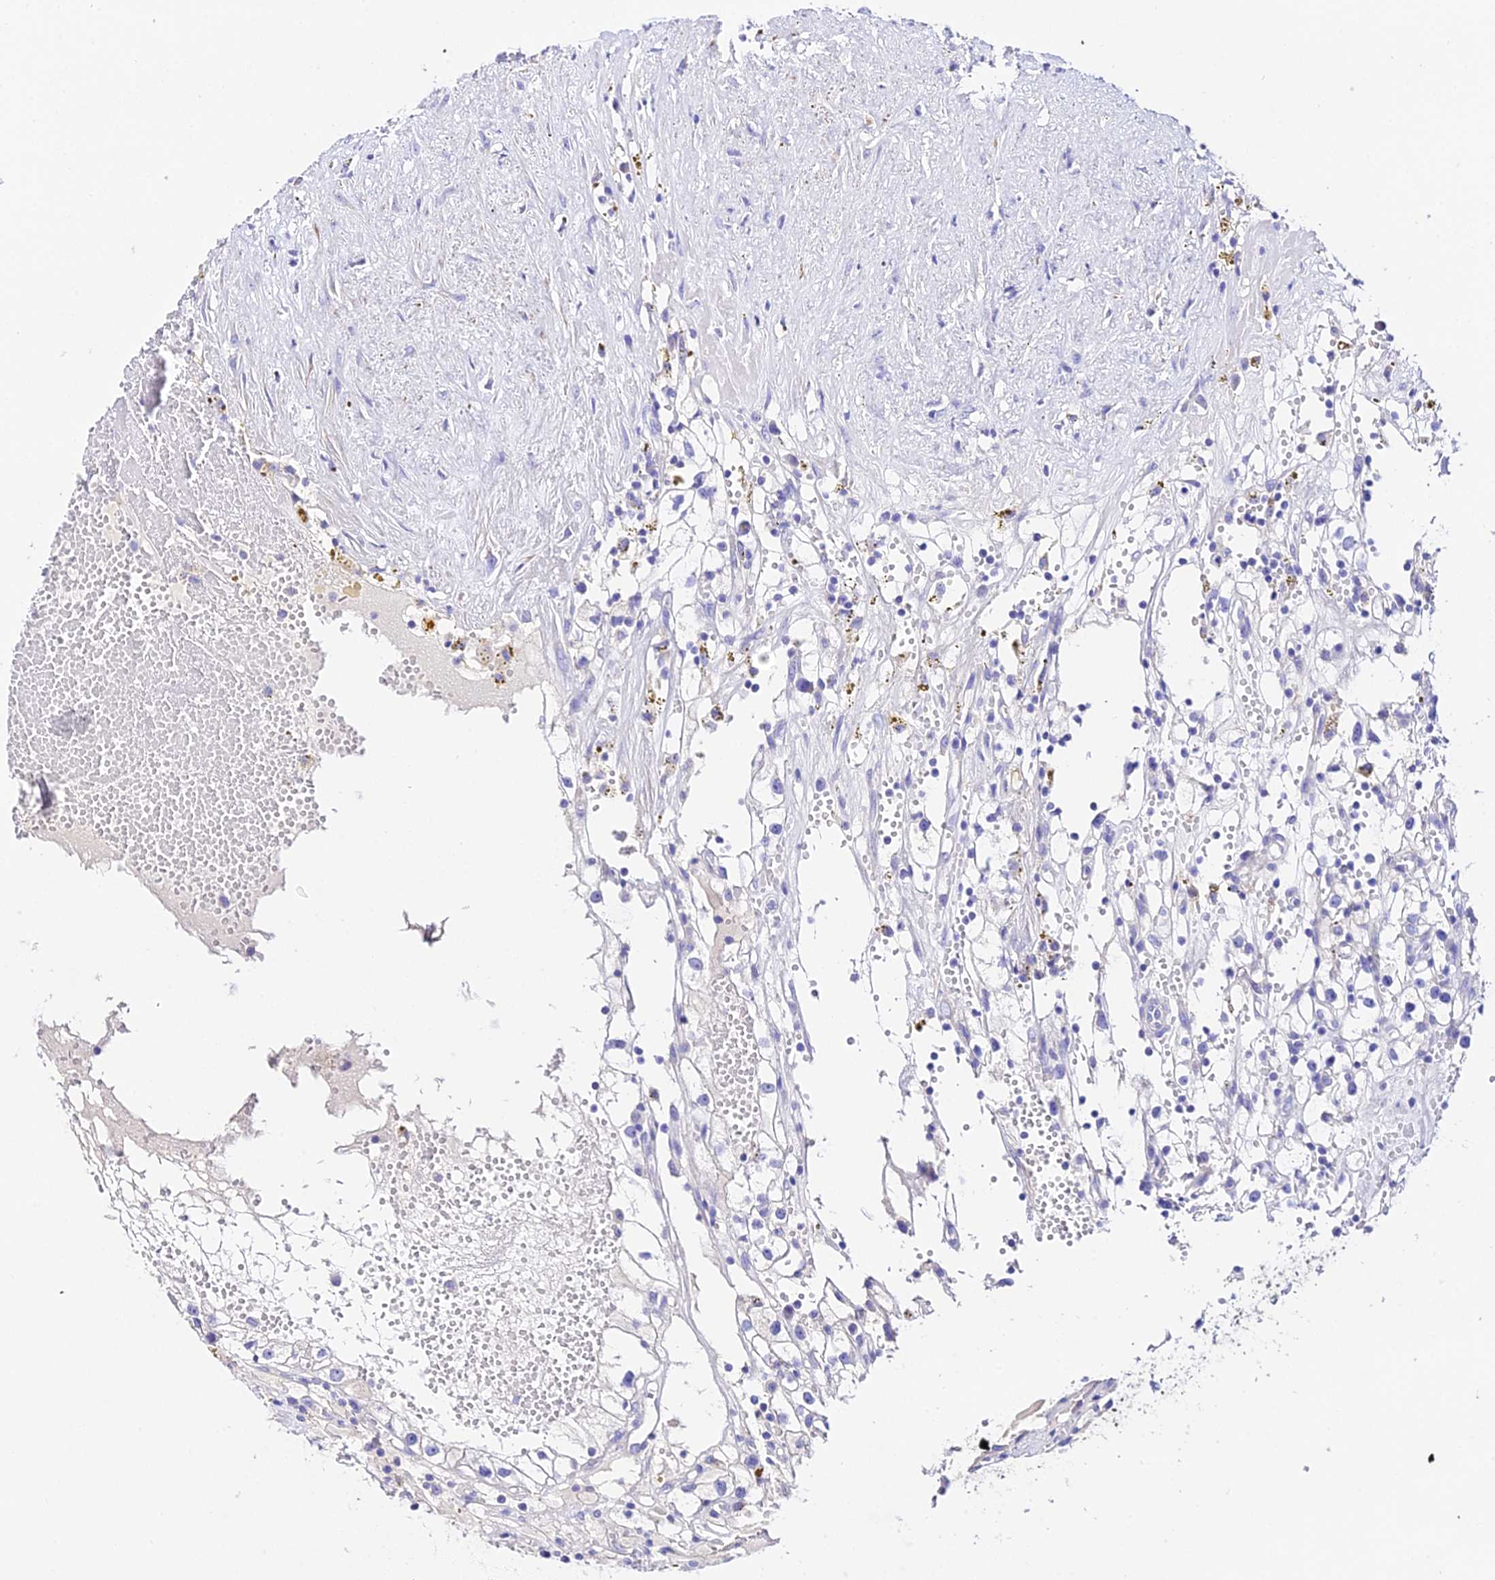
{"staining": {"intensity": "negative", "quantity": "none", "location": "none"}, "tissue": "renal cancer", "cell_type": "Tumor cells", "image_type": "cancer", "snomed": [{"axis": "morphology", "description": "Adenocarcinoma, NOS"}, {"axis": "topography", "description": "Kidney"}], "caption": "This is a histopathology image of IHC staining of renal cancer (adenocarcinoma), which shows no expression in tumor cells.", "gene": "TMEM117", "patient": {"sex": "male", "age": 56}}